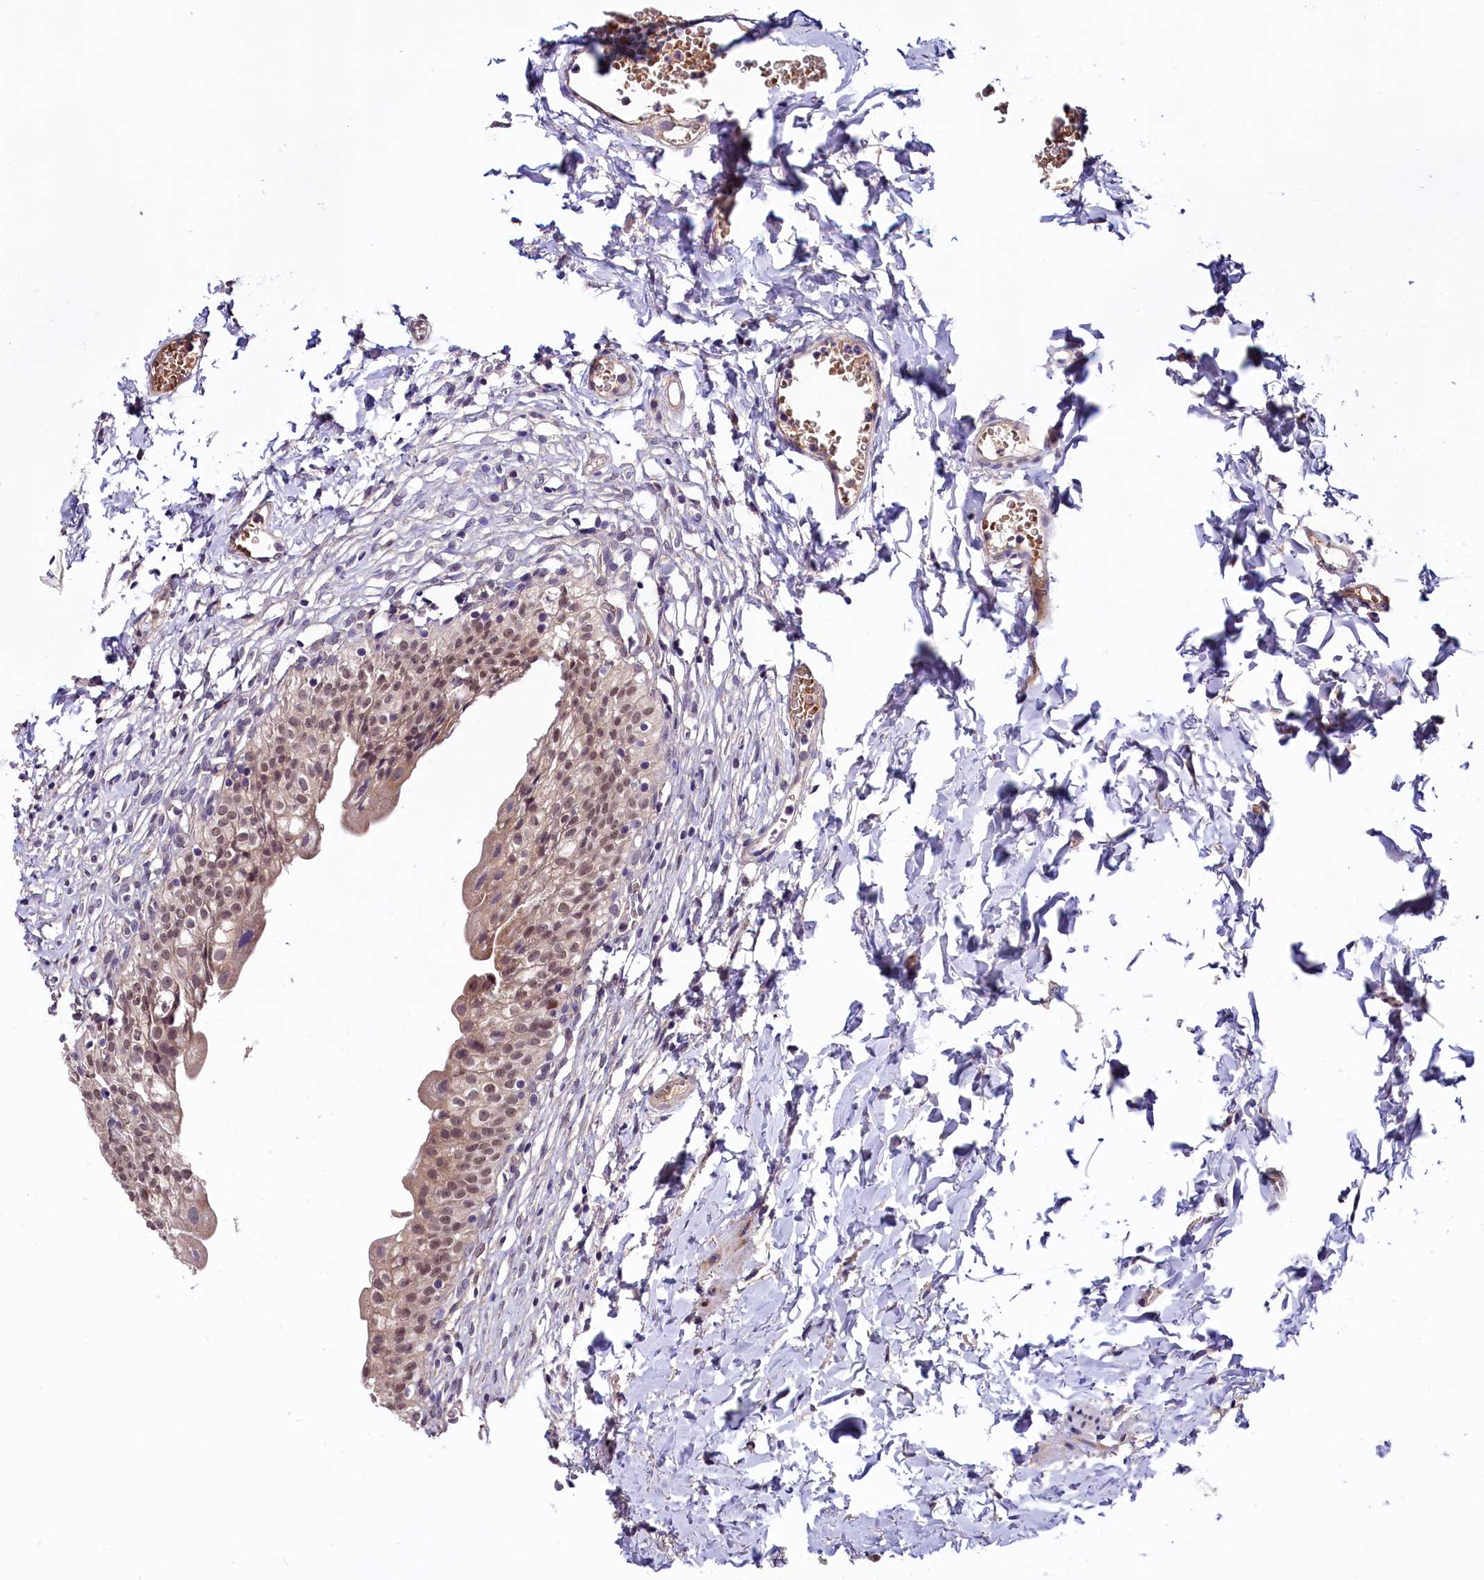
{"staining": {"intensity": "weak", "quantity": "25%-75%", "location": "nuclear"}, "tissue": "urinary bladder", "cell_type": "Urothelial cells", "image_type": "normal", "snomed": [{"axis": "morphology", "description": "Normal tissue, NOS"}, {"axis": "topography", "description": "Urinary bladder"}], "caption": "A low amount of weak nuclear staining is identified in approximately 25%-75% of urothelial cells in normal urinary bladder.", "gene": "SLC39A6", "patient": {"sex": "male", "age": 55}}